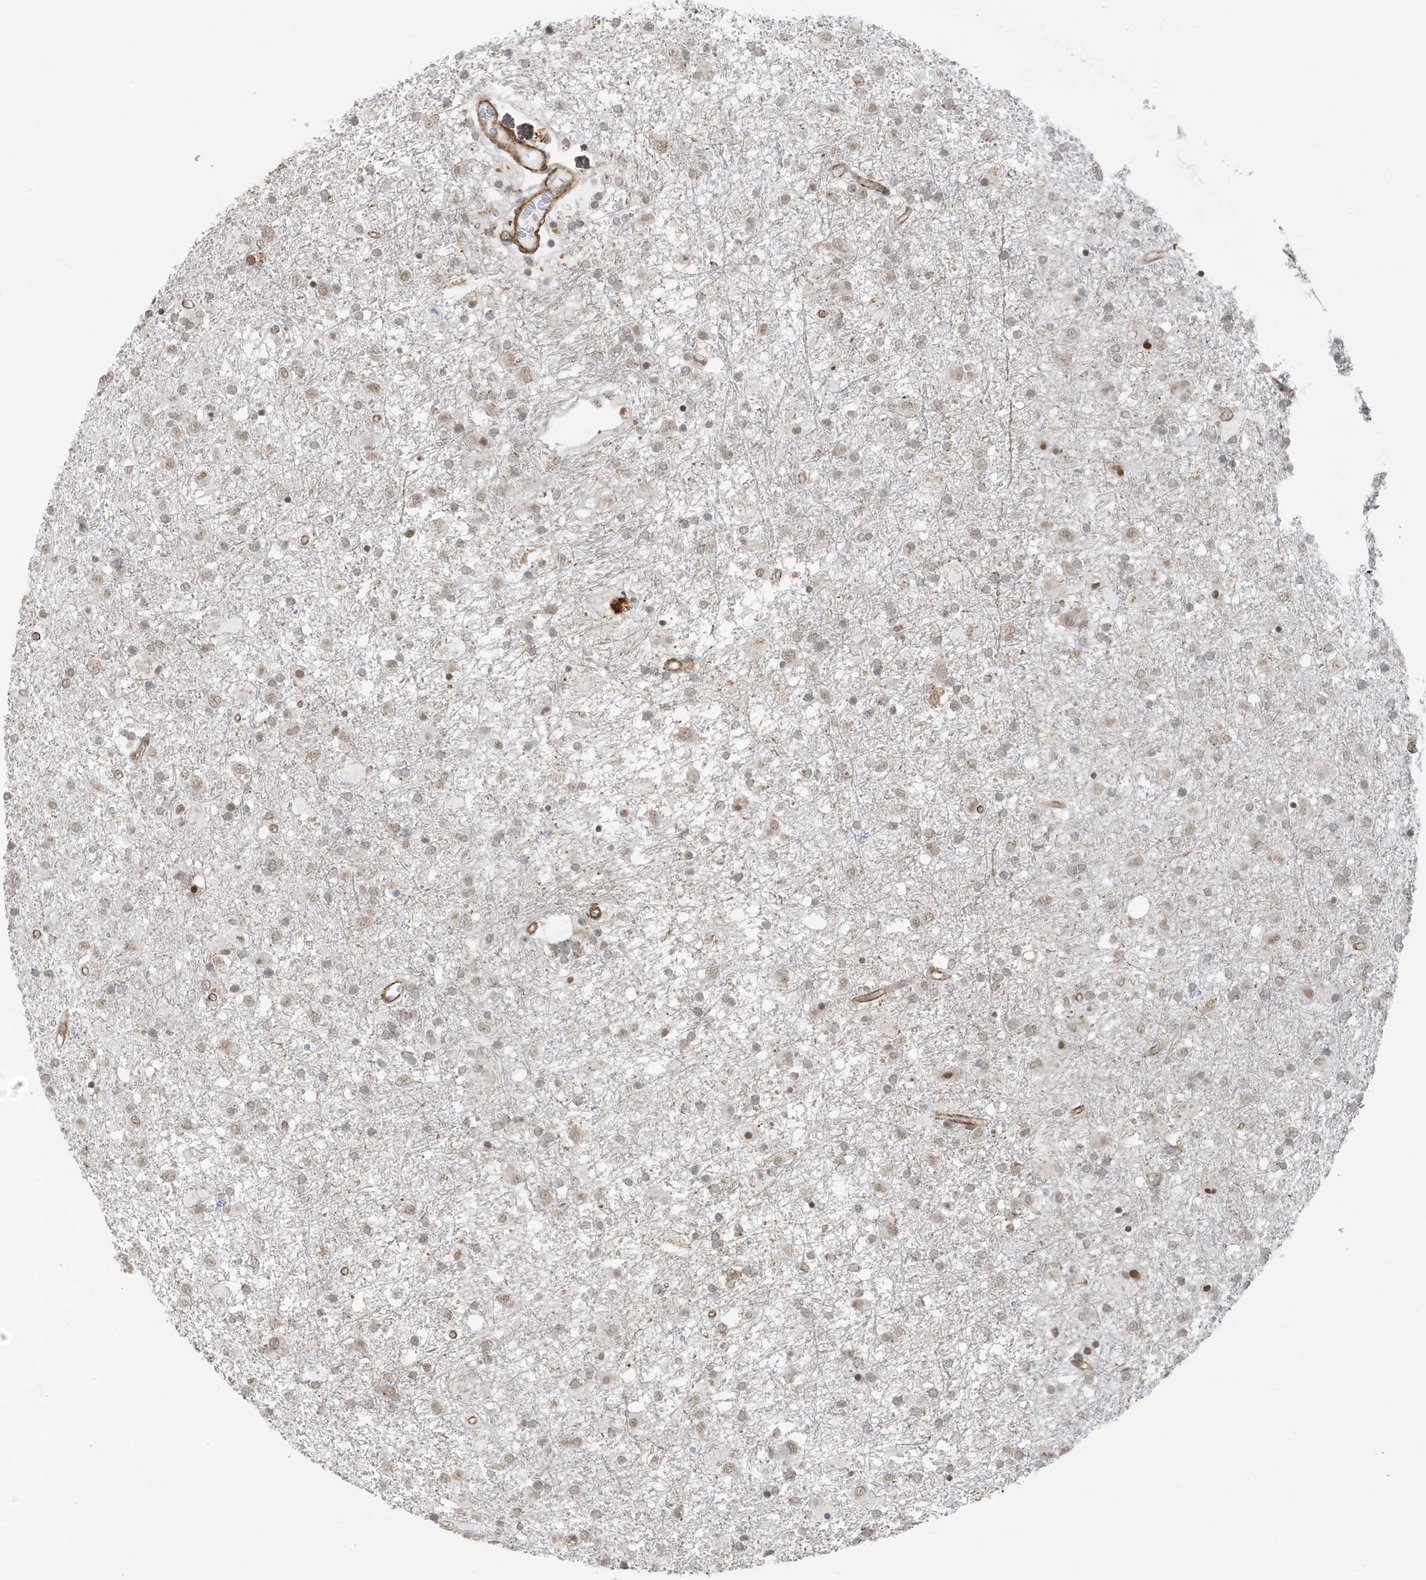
{"staining": {"intensity": "weak", "quantity": "25%-75%", "location": "nuclear"}, "tissue": "glioma", "cell_type": "Tumor cells", "image_type": "cancer", "snomed": [{"axis": "morphology", "description": "Glioma, malignant, Low grade"}, {"axis": "topography", "description": "Brain"}], "caption": "The immunohistochemical stain shows weak nuclear staining in tumor cells of malignant glioma (low-grade) tissue.", "gene": "CHCHD4", "patient": {"sex": "male", "age": 65}}